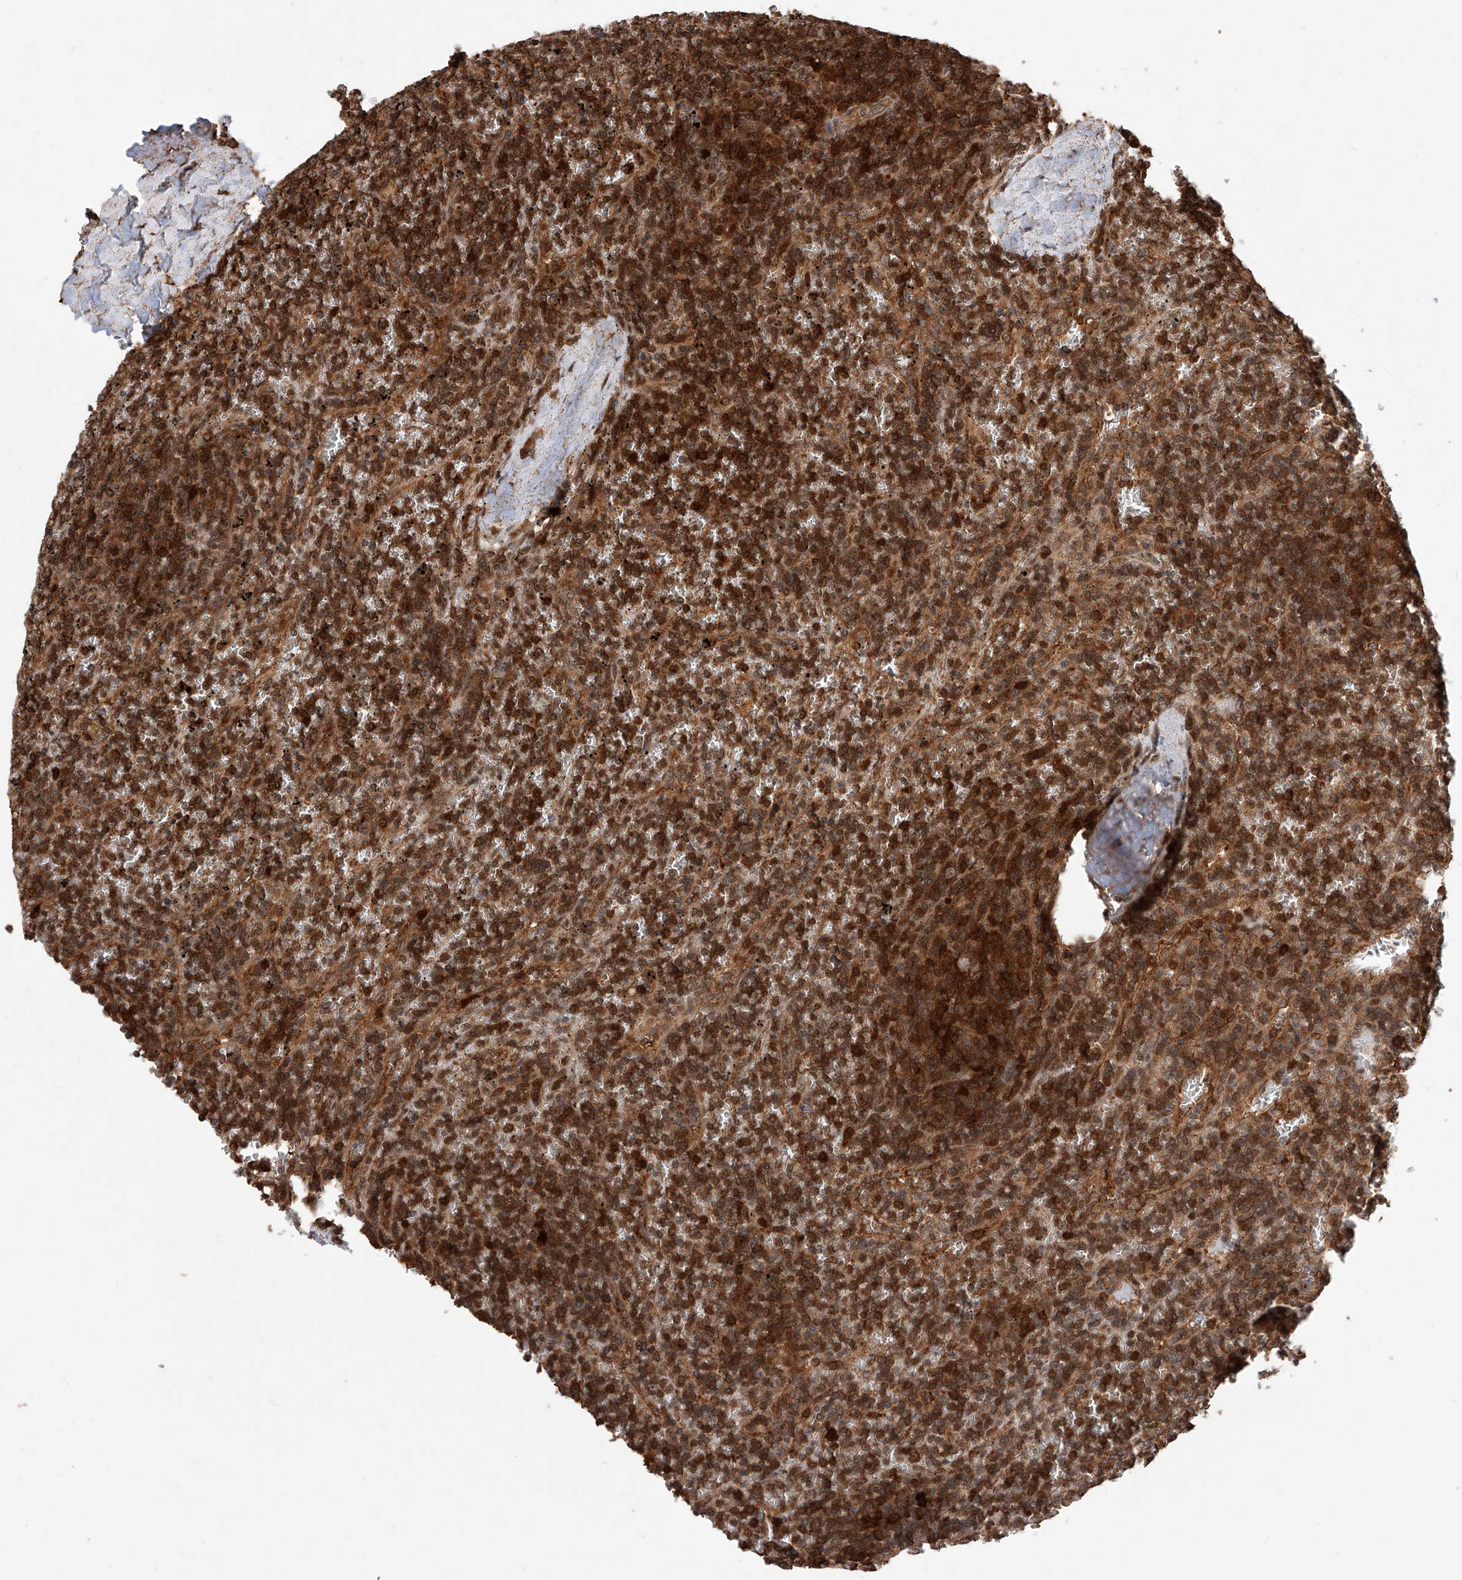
{"staining": {"intensity": "strong", "quantity": ">75%", "location": "cytoplasmic/membranous,nuclear"}, "tissue": "lymphoma", "cell_type": "Tumor cells", "image_type": "cancer", "snomed": [{"axis": "morphology", "description": "Malignant lymphoma, non-Hodgkin's type, Low grade"}, {"axis": "topography", "description": "Spleen"}], "caption": "Tumor cells show high levels of strong cytoplasmic/membranous and nuclear expression in approximately >75% of cells in lymphoma.", "gene": "RILPL2", "patient": {"sex": "female", "age": 19}}